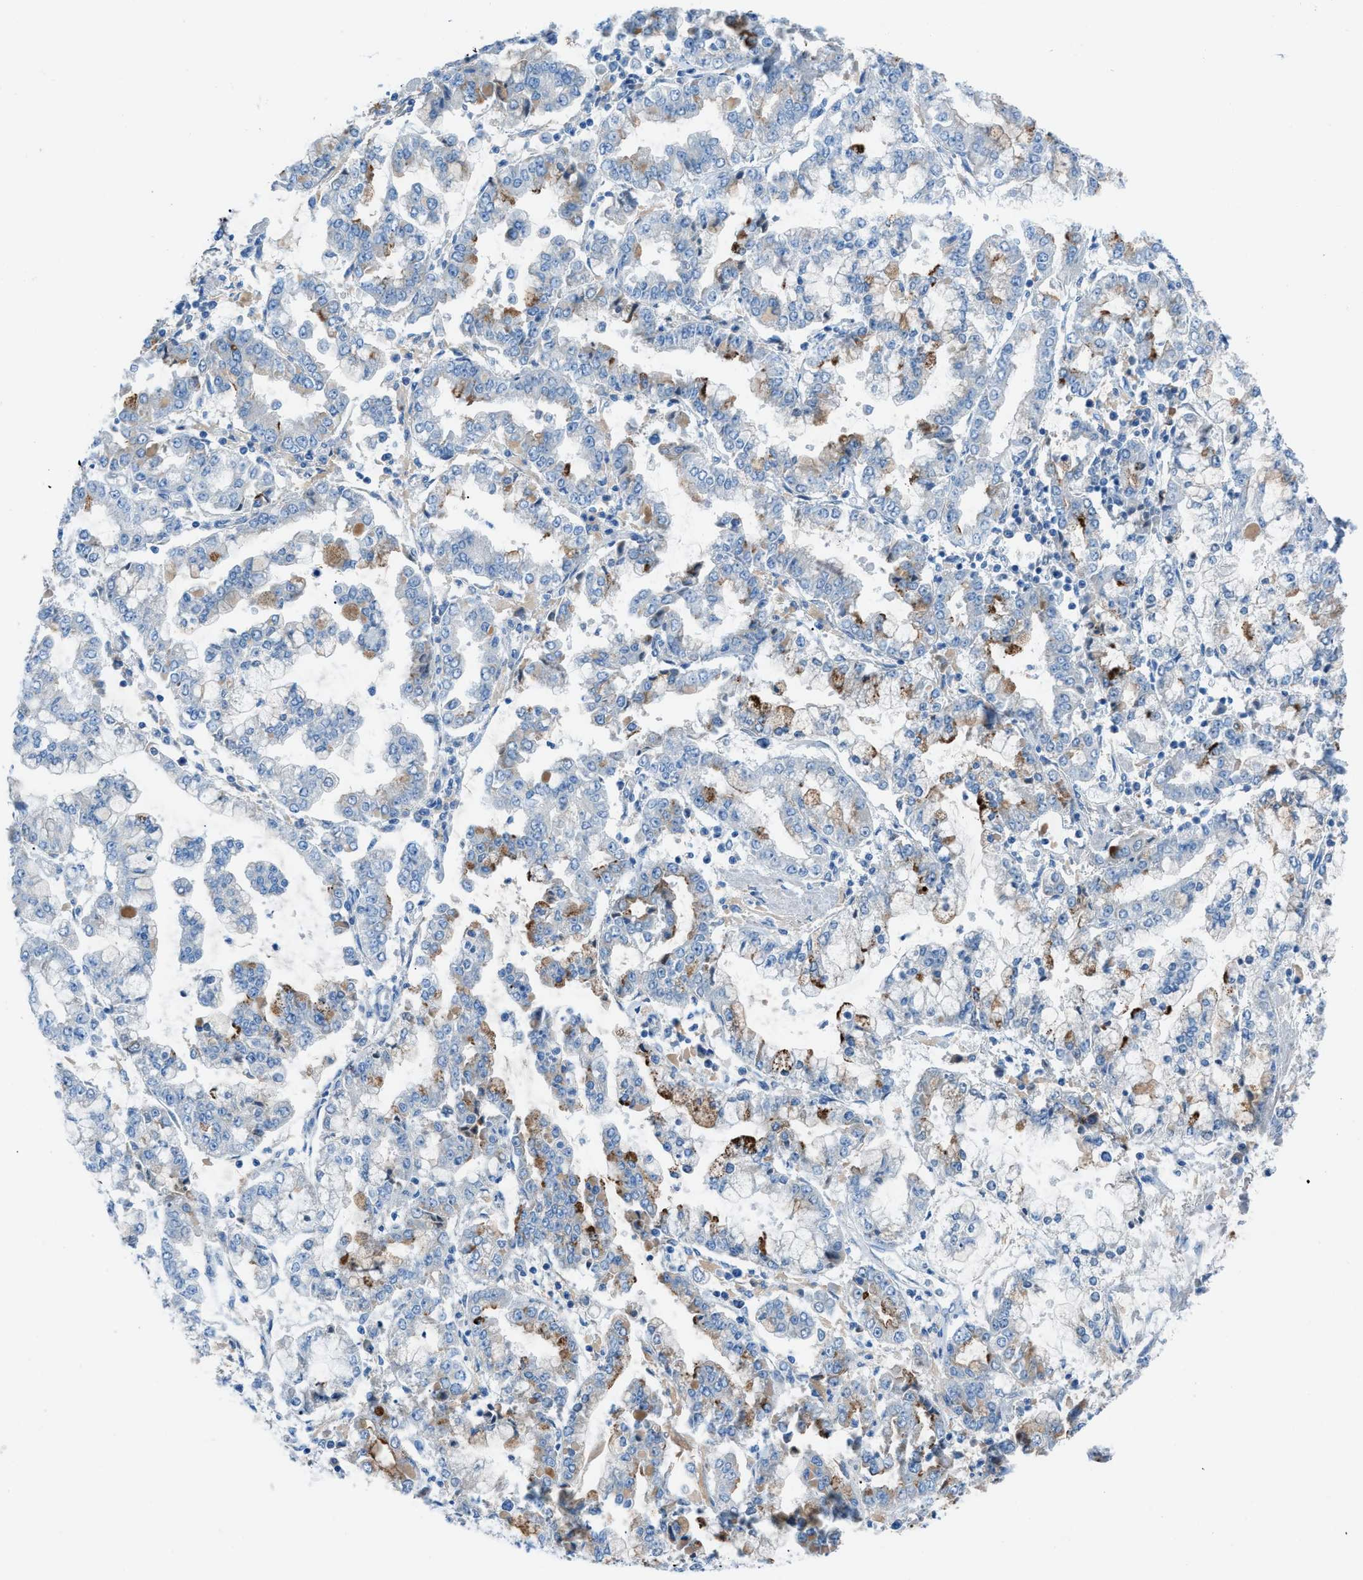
{"staining": {"intensity": "moderate", "quantity": "25%-75%", "location": "cytoplasmic/membranous"}, "tissue": "stomach cancer", "cell_type": "Tumor cells", "image_type": "cancer", "snomed": [{"axis": "morphology", "description": "Adenocarcinoma, NOS"}, {"axis": "topography", "description": "Stomach"}], "caption": "Protein analysis of adenocarcinoma (stomach) tissue exhibits moderate cytoplasmic/membranous expression in about 25%-75% of tumor cells.", "gene": "C5AR2", "patient": {"sex": "male", "age": 76}}